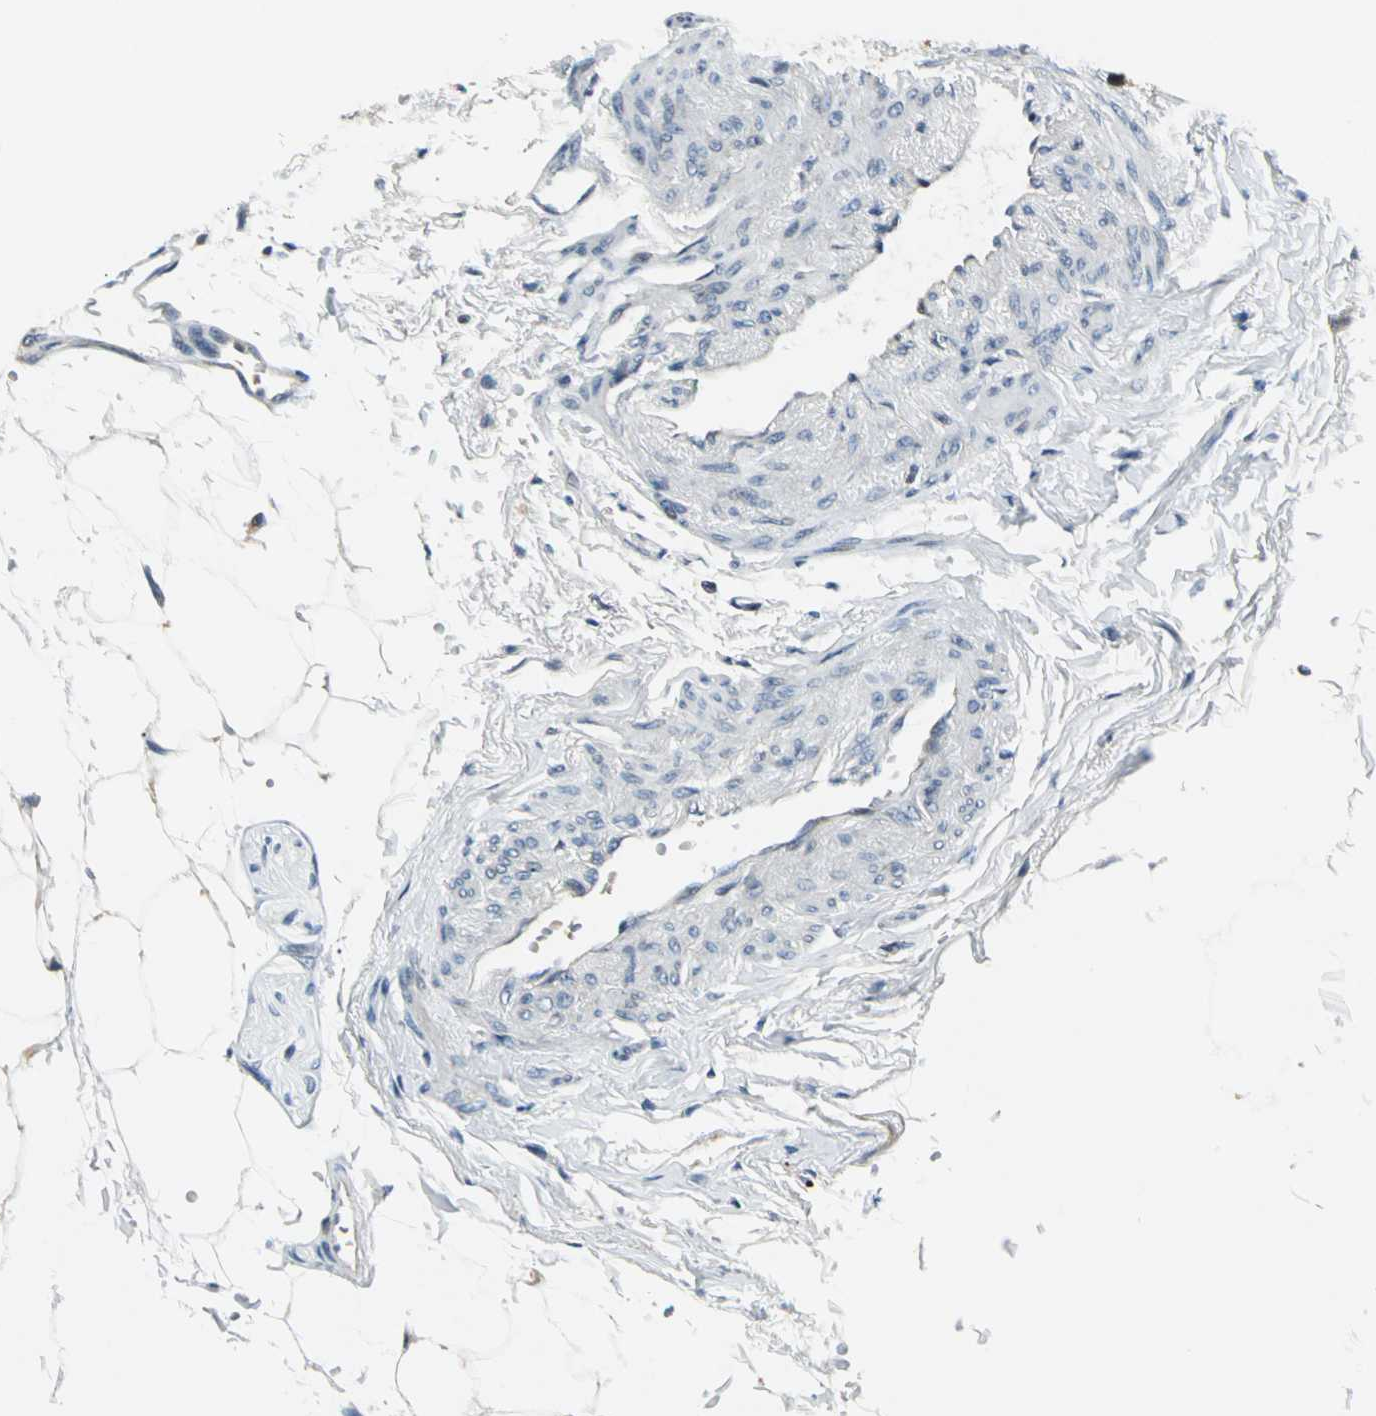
{"staining": {"intensity": "weak", "quantity": ">75%", "location": "cytoplasmic/membranous"}, "tissue": "carcinoid", "cell_type": "Tumor cells", "image_type": "cancer", "snomed": [{"axis": "morphology", "description": "Carcinoid, malignant, NOS"}, {"axis": "topography", "description": "Colon"}], "caption": "Protein staining of carcinoid tissue shows weak cytoplasmic/membranous staining in approximately >75% of tumor cells.", "gene": "USP40", "patient": {"sex": "female", "age": 61}}